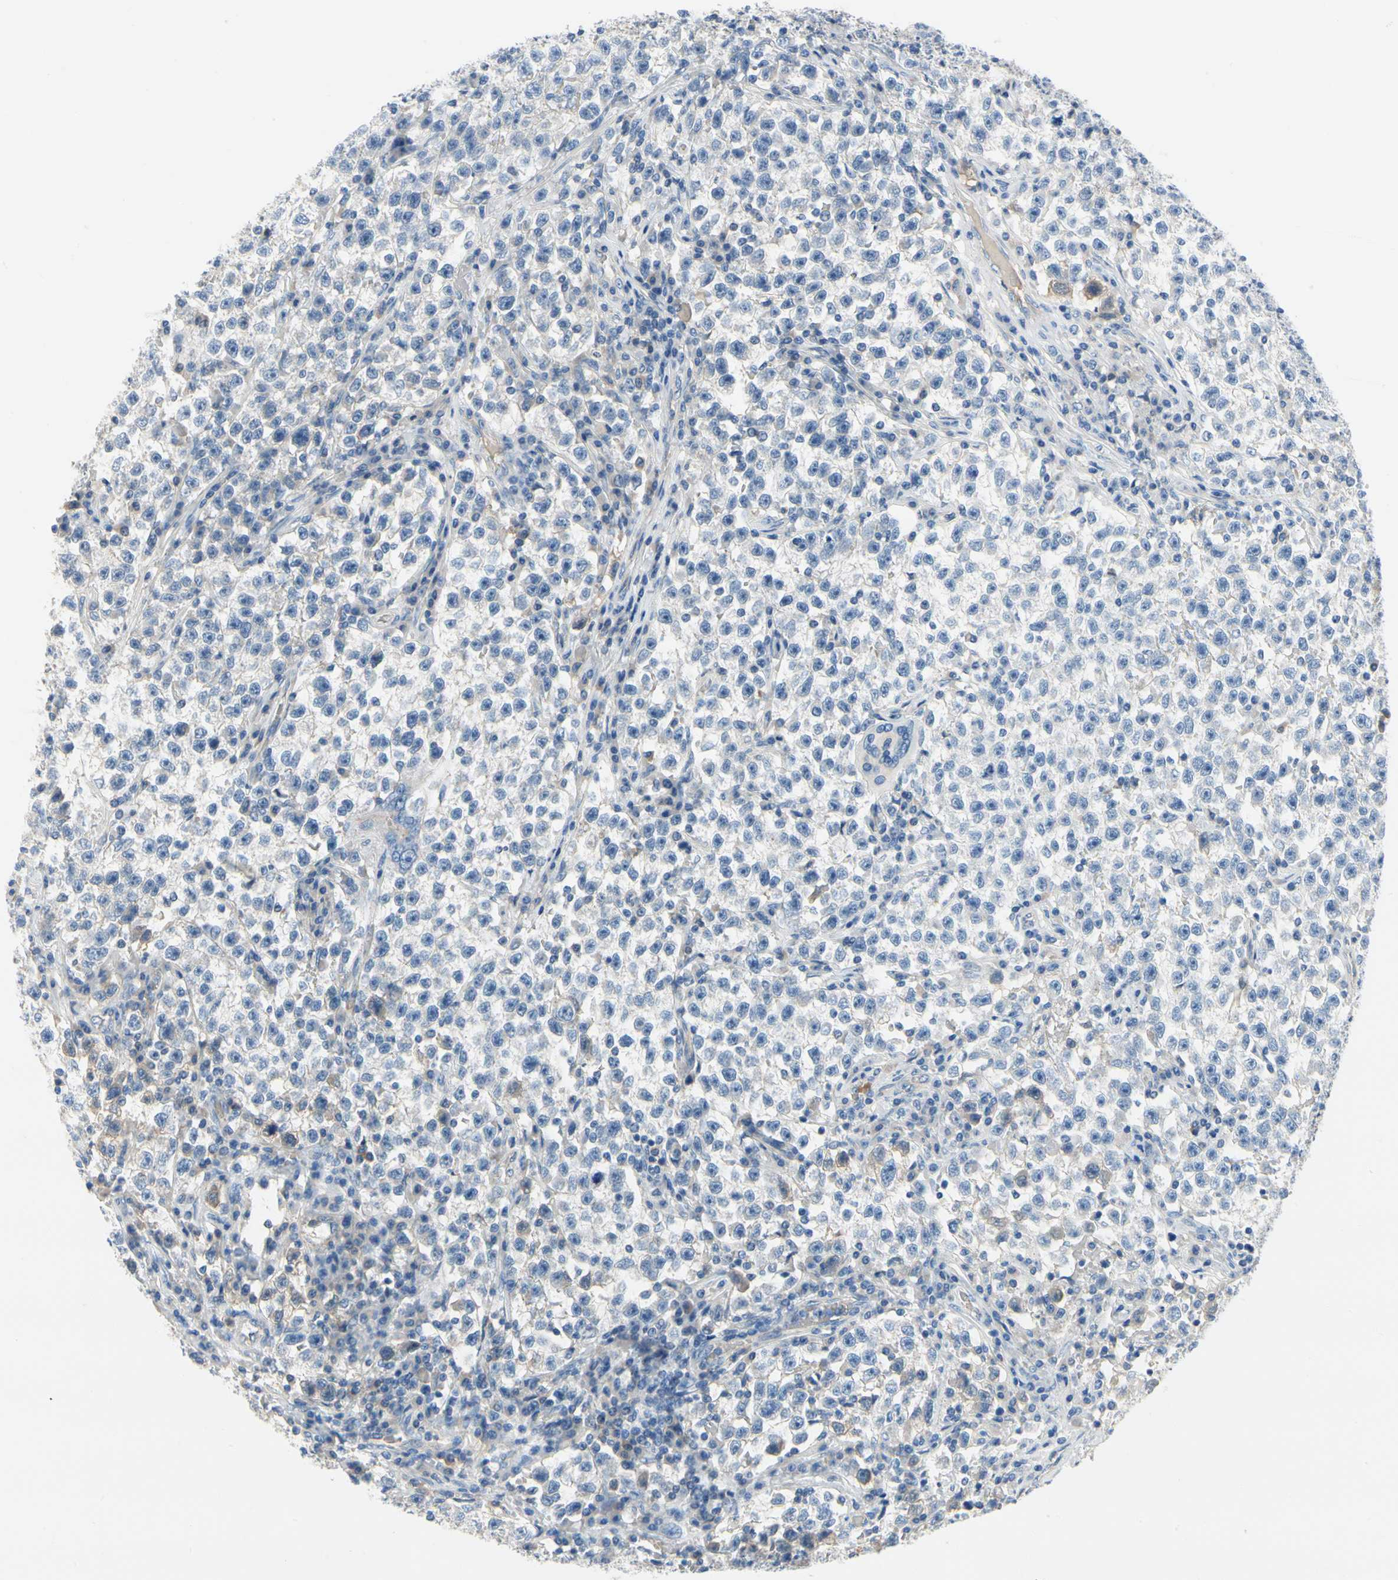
{"staining": {"intensity": "negative", "quantity": "none", "location": "none"}, "tissue": "testis cancer", "cell_type": "Tumor cells", "image_type": "cancer", "snomed": [{"axis": "morphology", "description": "Seminoma, NOS"}, {"axis": "topography", "description": "Testis"}], "caption": "There is no significant positivity in tumor cells of seminoma (testis).", "gene": "CA14", "patient": {"sex": "male", "age": 22}}